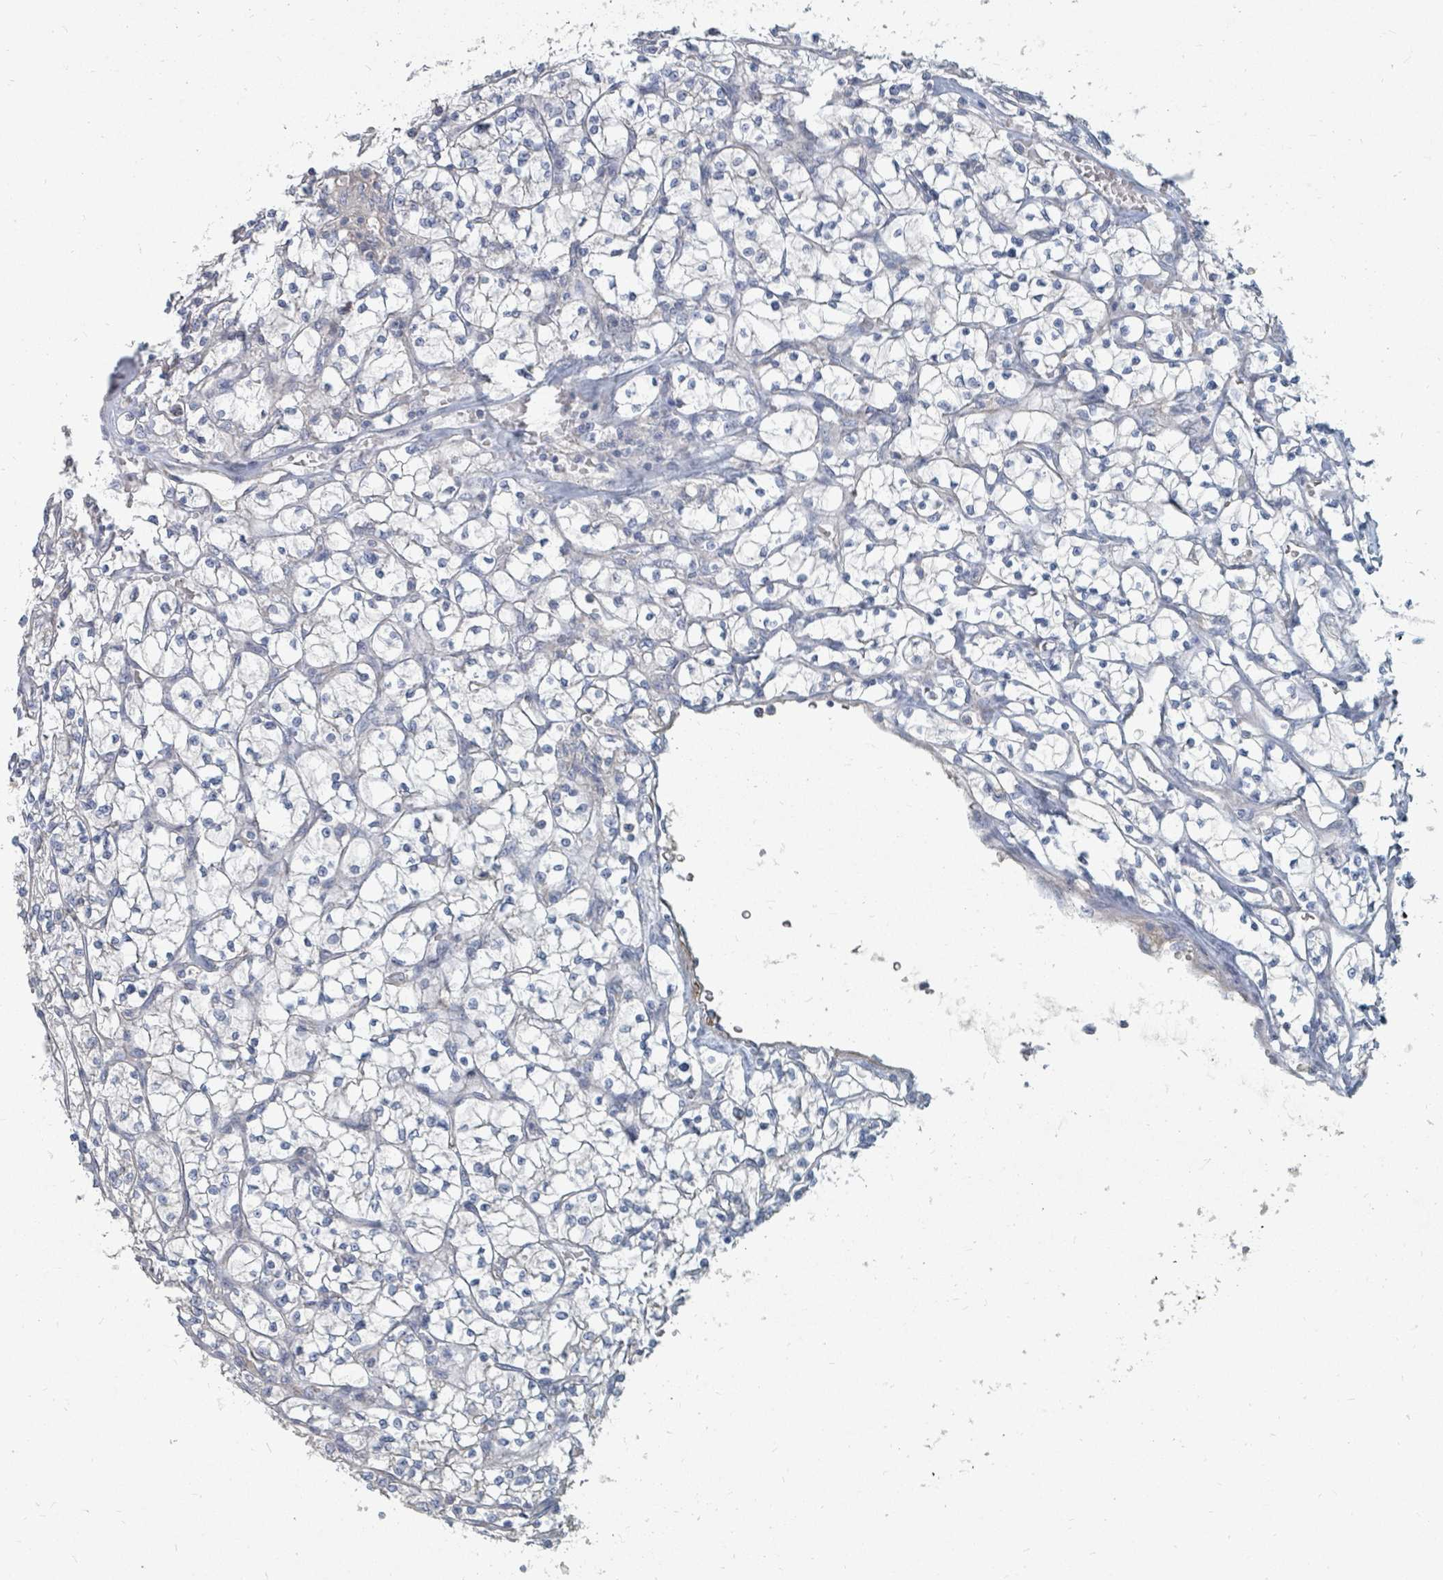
{"staining": {"intensity": "negative", "quantity": "none", "location": "none"}, "tissue": "renal cancer", "cell_type": "Tumor cells", "image_type": "cancer", "snomed": [{"axis": "morphology", "description": "Adenocarcinoma, NOS"}, {"axis": "topography", "description": "Kidney"}], "caption": "The immunohistochemistry (IHC) image has no significant positivity in tumor cells of renal cancer (adenocarcinoma) tissue.", "gene": "ARGFX", "patient": {"sex": "female", "age": 64}}